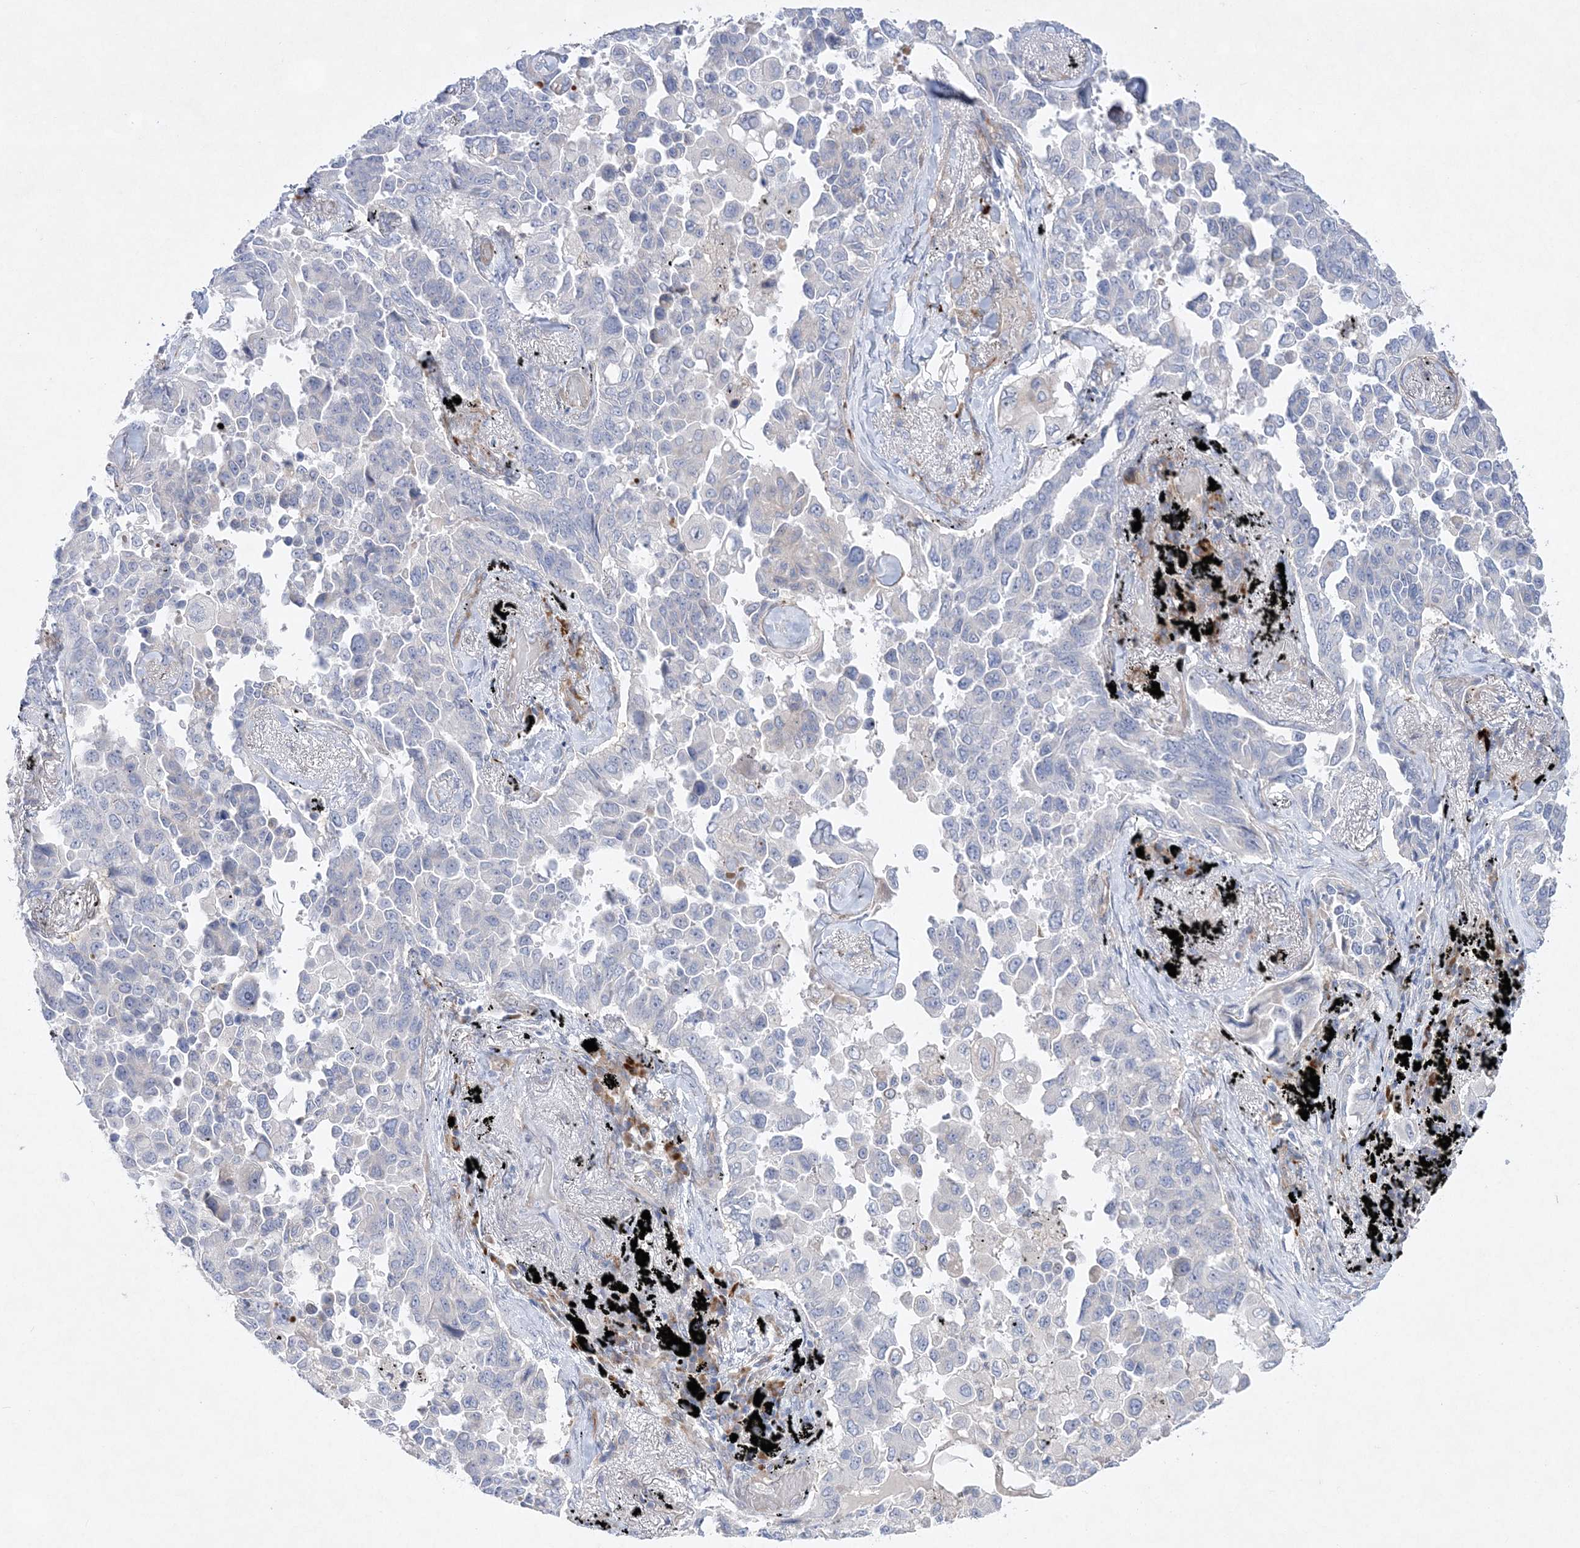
{"staining": {"intensity": "negative", "quantity": "none", "location": "none"}, "tissue": "lung cancer", "cell_type": "Tumor cells", "image_type": "cancer", "snomed": [{"axis": "morphology", "description": "Adenocarcinoma, NOS"}, {"axis": "topography", "description": "Lung"}], "caption": "IHC photomicrograph of neoplastic tissue: adenocarcinoma (lung) stained with DAB shows no significant protein staining in tumor cells. (DAB IHC, high magnification).", "gene": "TMEM132B", "patient": {"sex": "female", "age": 67}}